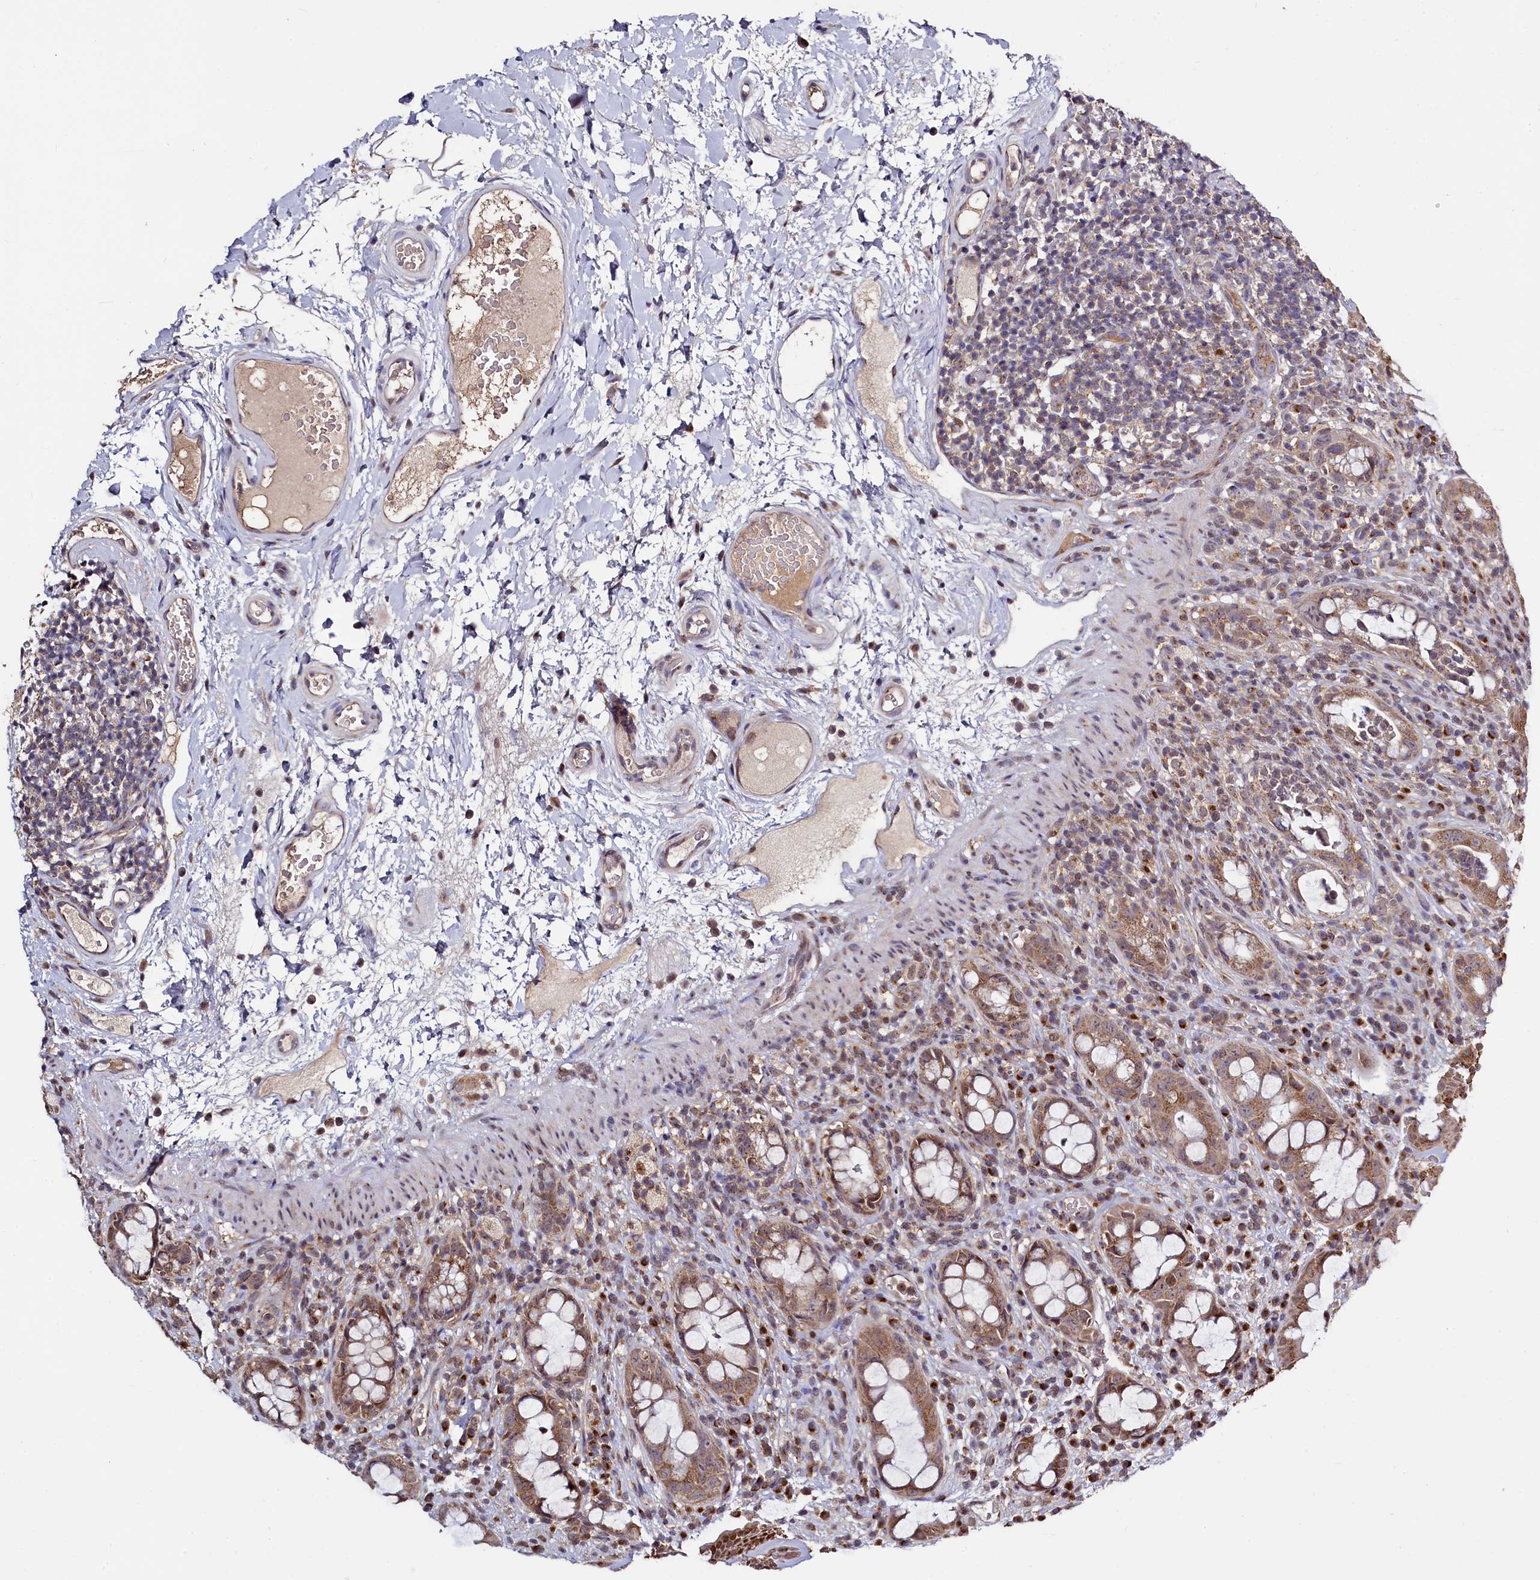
{"staining": {"intensity": "moderate", "quantity": ">75%", "location": "cytoplasmic/membranous"}, "tissue": "rectum", "cell_type": "Glandular cells", "image_type": "normal", "snomed": [{"axis": "morphology", "description": "Normal tissue, NOS"}, {"axis": "topography", "description": "Rectum"}], "caption": "Immunohistochemical staining of benign rectum reveals moderate cytoplasmic/membranous protein positivity in approximately >75% of glandular cells. Using DAB (brown) and hematoxylin (blue) stains, captured at high magnification using brightfield microscopy.", "gene": "SEC24C", "patient": {"sex": "female", "age": 57}}